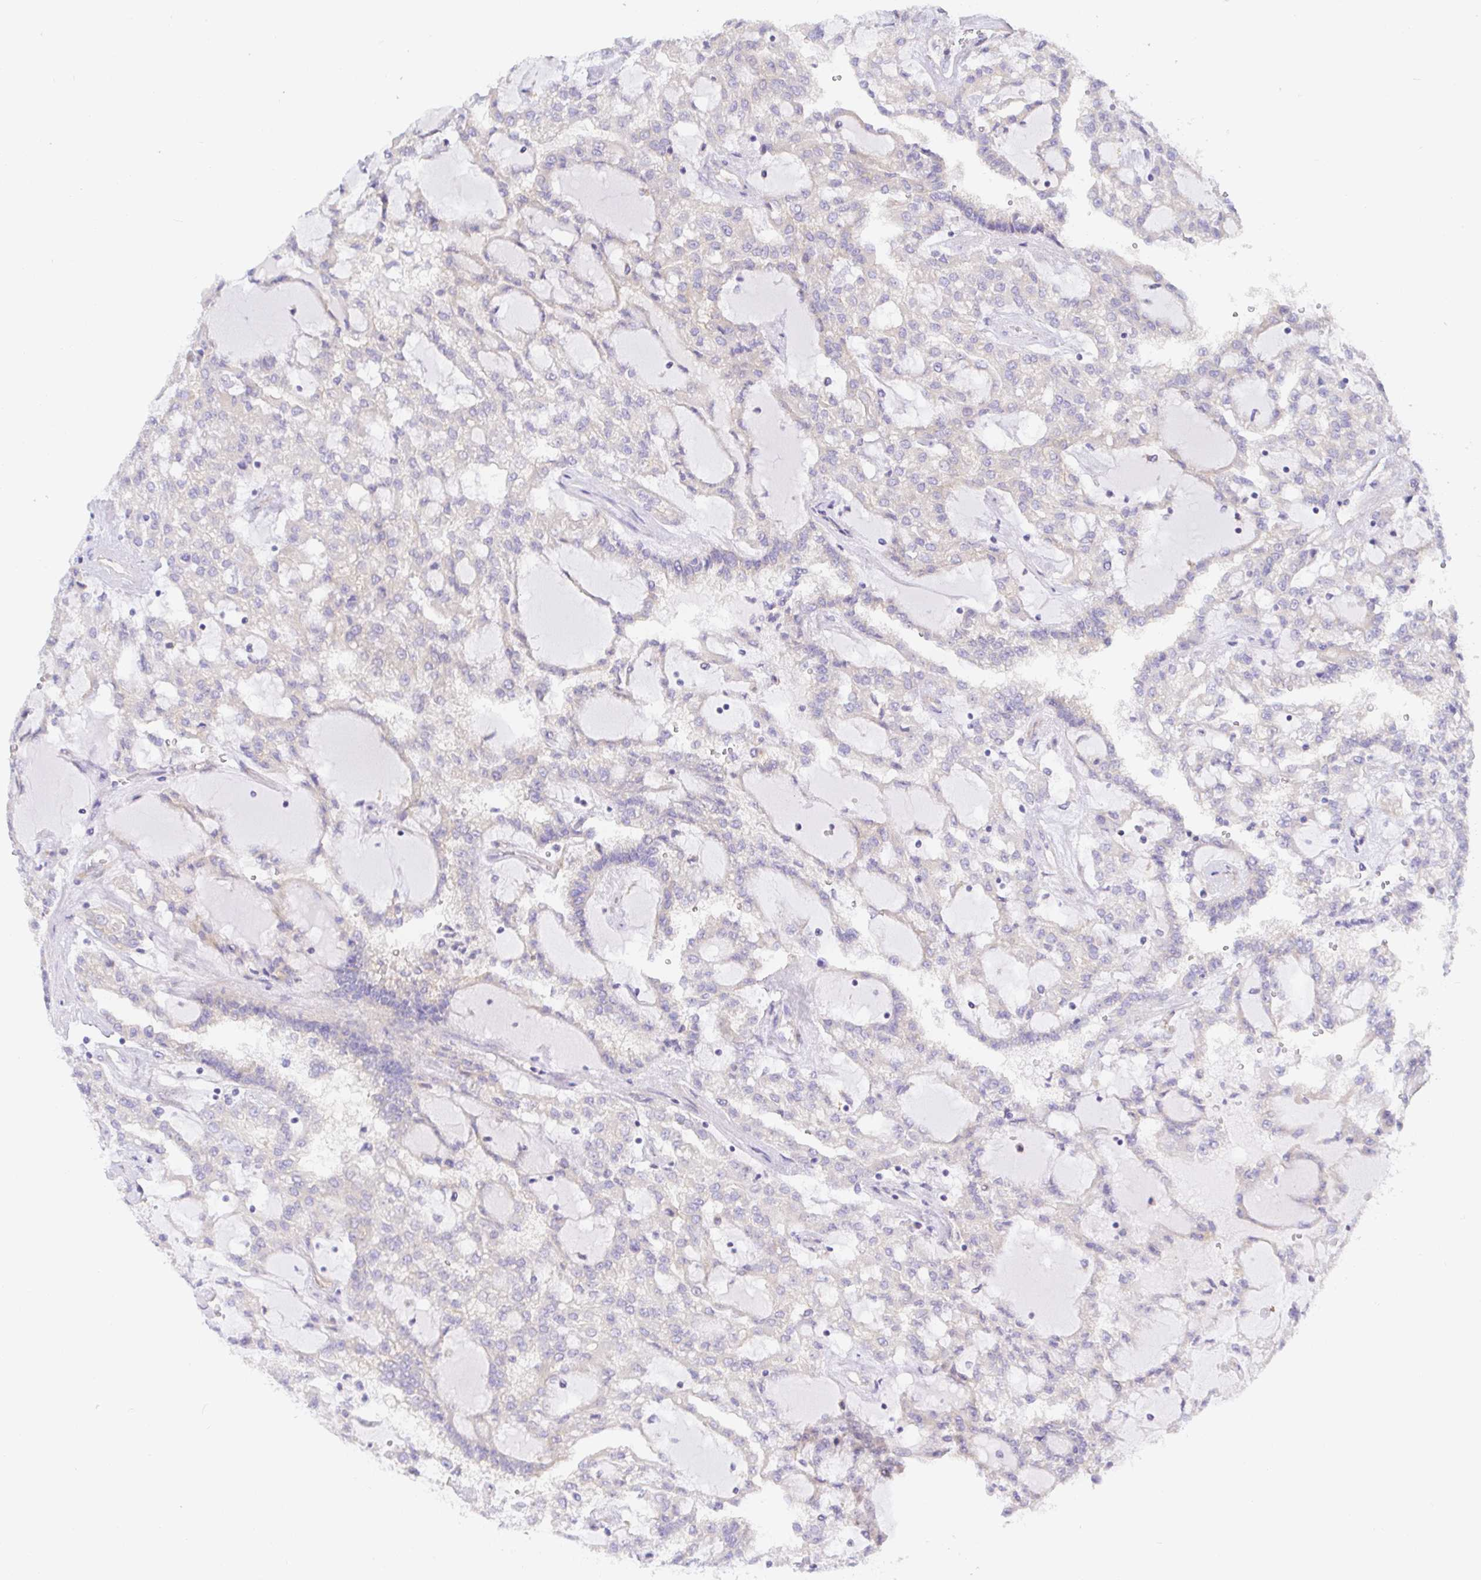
{"staining": {"intensity": "negative", "quantity": "none", "location": "none"}, "tissue": "renal cancer", "cell_type": "Tumor cells", "image_type": "cancer", "snomed": [{"axis": "morphology", "description": "Adenocarcinoma, NOS"}, {"axis": "topography", "description": "Kidney"}], "caption": "This is a photomicrograph of immunohistochemistry staining of adenocarcinoma (renal), which shows no expression in tumor cells. (DAB immunohistochemistry with hematoxylin counter stain).", "gene": "ARL4D", "patient": {"sex": "male", "age": 63}}